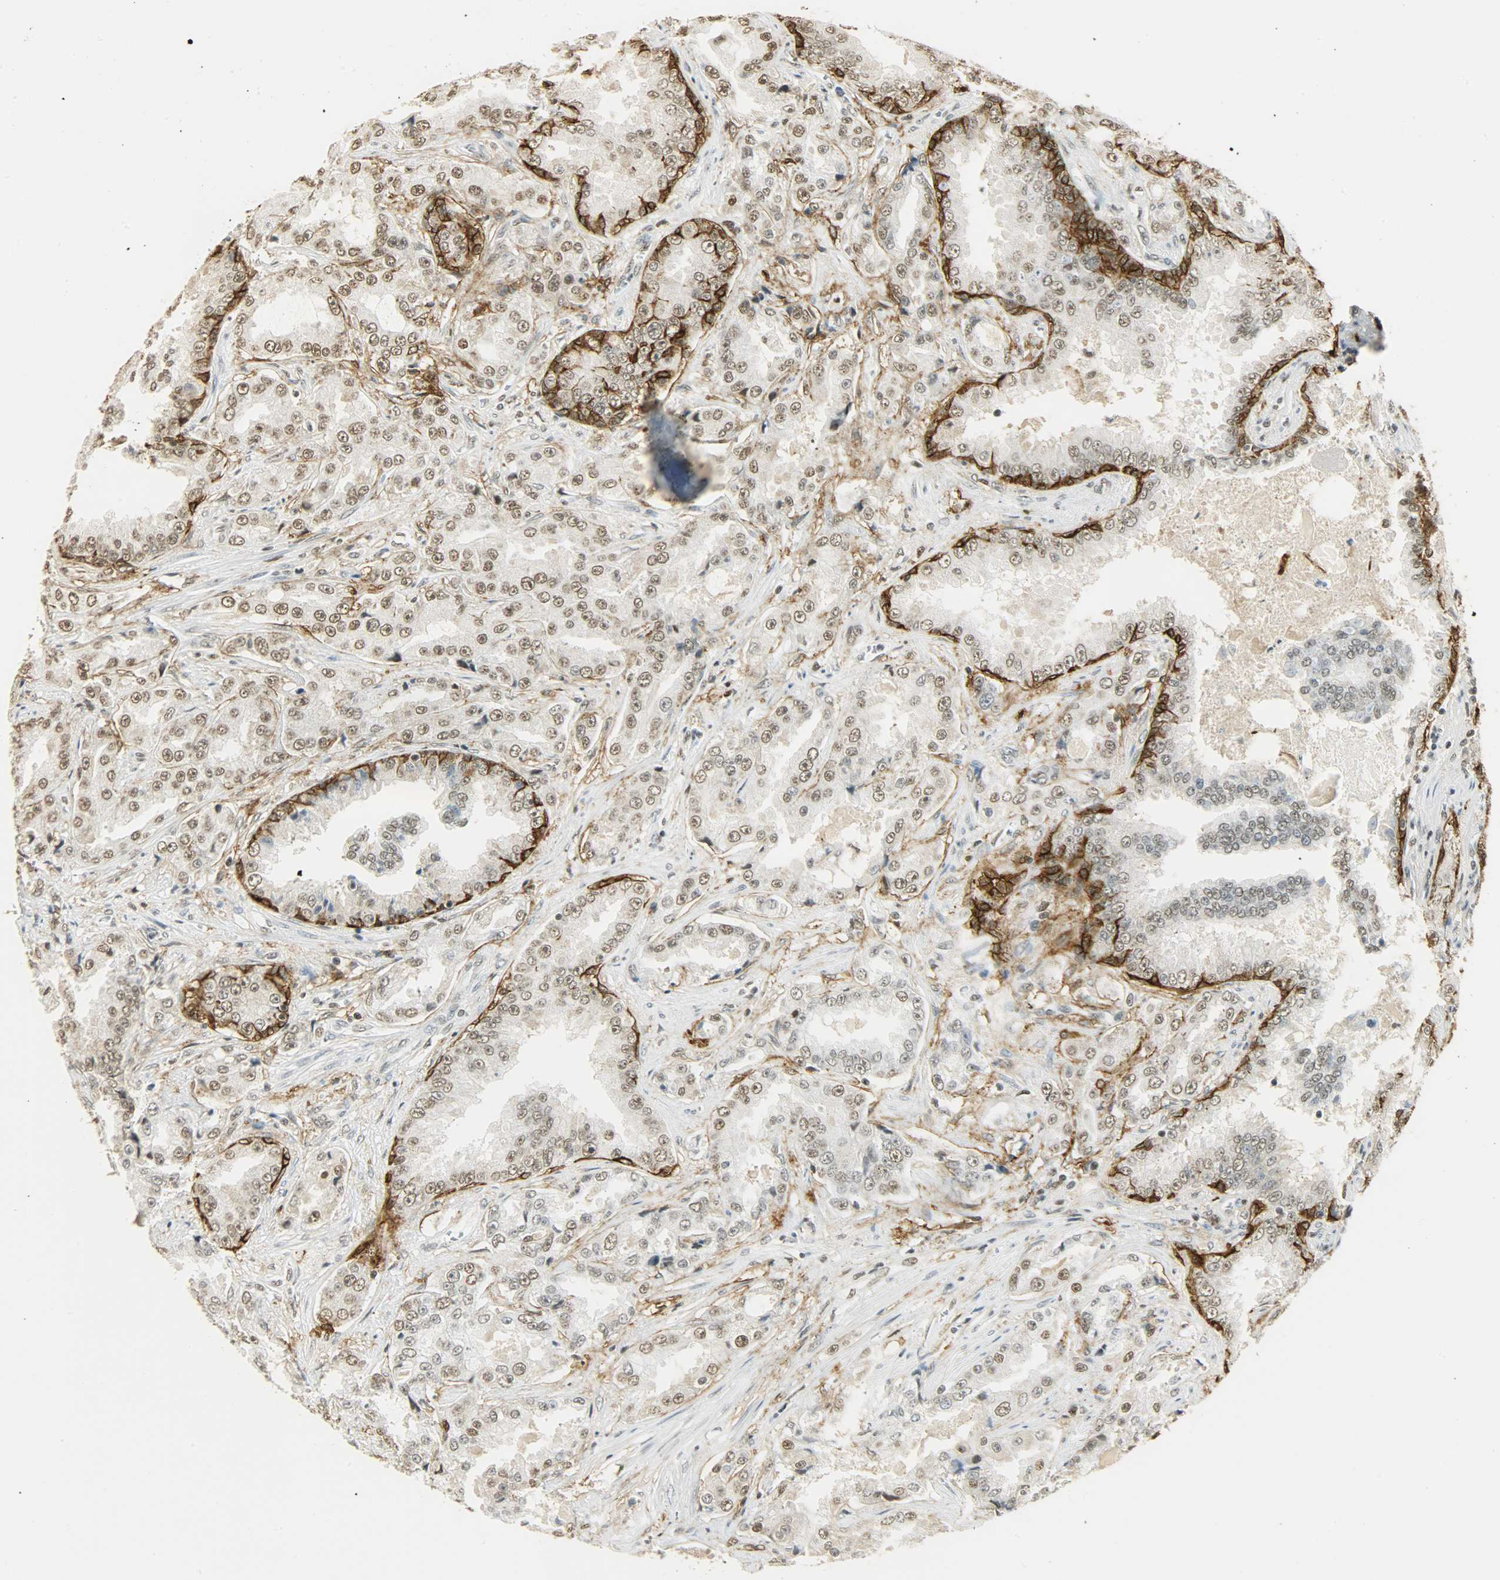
{"staining": {"intensity": "moderate", "quantity": ">75%", "location": "nuclear"}, "tissue": "prostate cancer", "cell_type": "Tumor cells", "image_type": "cancer", "snomed": [{"axis": "morphology", "description": "Adenocarcinoma, High grade"}, {"axis": "topography", "description": "Prostate"}], "caption": "IHC (DAB) staining of human prostate high-grade adenocarcinoma shows moderate nuclear protein staining in about >75% of tumor cells.", "gene": "NGFR", "patient": {"sex": "male", "age": 73}}